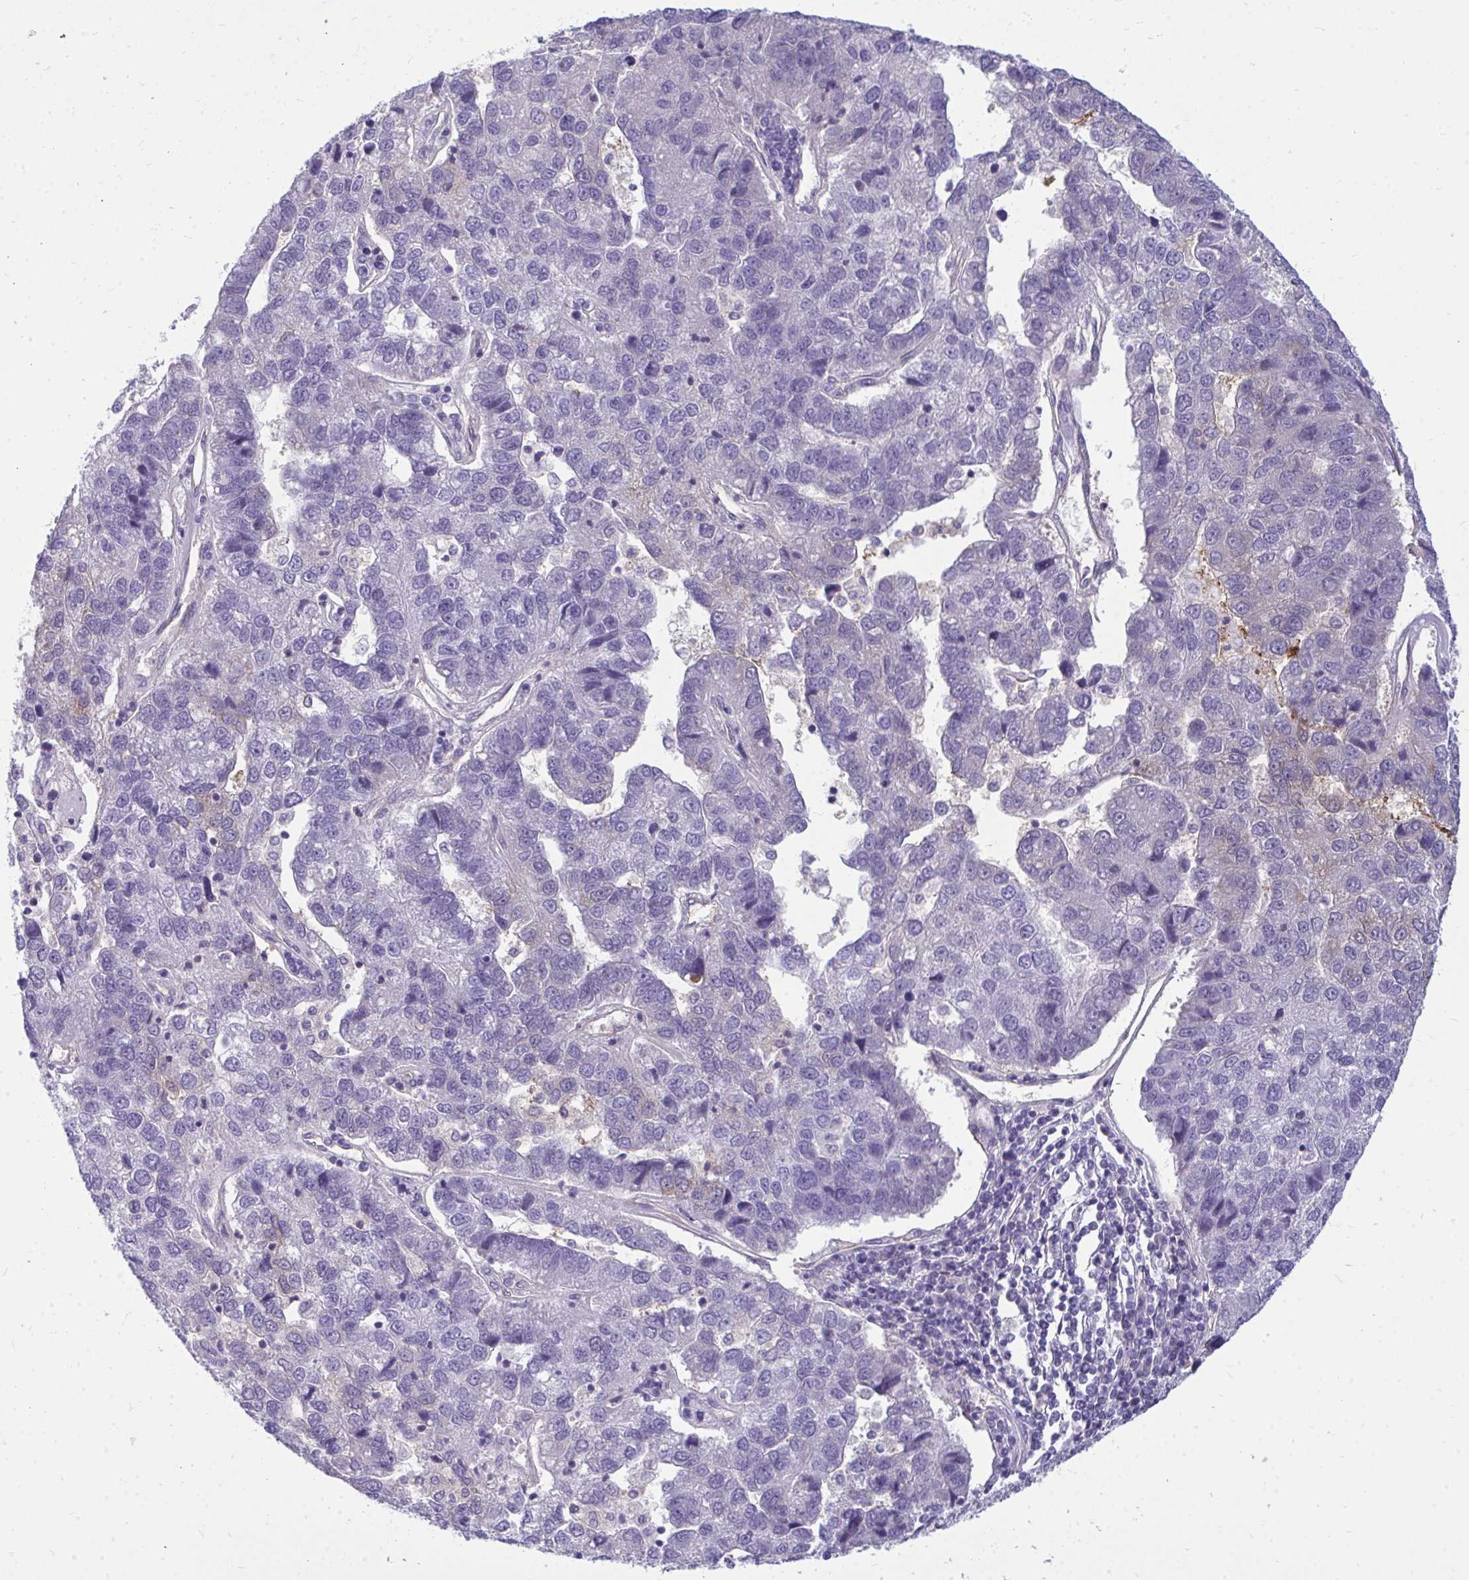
{"staining": {"intensity": "negative", "quantity": "none", "location": "none"}, "tissue": "pancreatic cancer", "cell_type": "Tumor cells", "image_type": "cancer", "snomed": [{"axis": "morphology", "description": "Adenocarcinoma, NOS"}, {"axis": "topography", "description": "Pancreas"}], "caption": "Protein analysis of pancreatic cancer displays no significant staining in tumor cells.", "gene": "FABP3", "patient": {"sex": "female", "age": 61}}